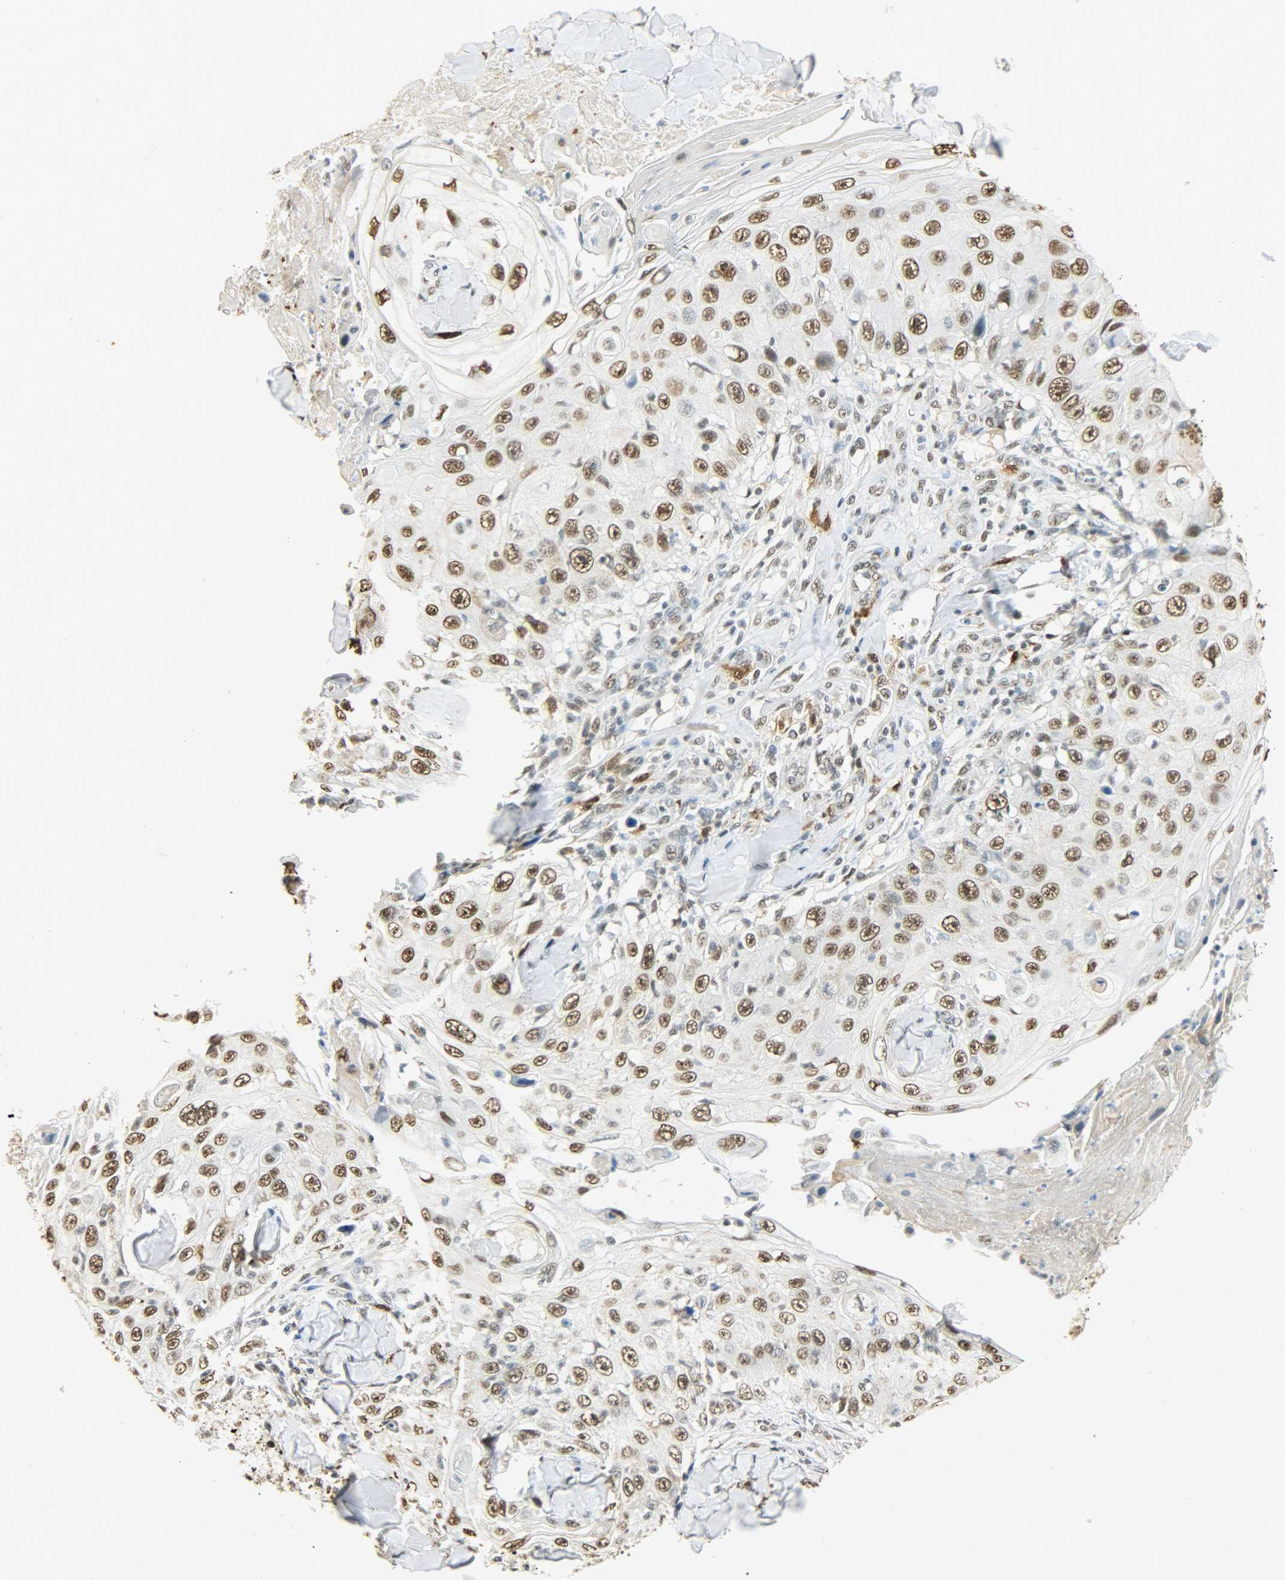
{"staining": {"intensity": "moderate", "quantity": ">75%", "location": "nuclear"}, "tissue": "skin cancer", "cell_type": "Tumor cells", "image_type": "cancer", "snomed": [{"axis": "morphology", "description": "Squamous cell carcinoma, NOS"}, {"axis": "topography", "description": "Skin"}], "caption": "Human skin squamous cell carcinoma stained for a protein (brown) shows moderate nuclear positive expression in approximately >75% of tumor cells.", "gene": "NGFR", "patient": {"sex": "male", "age": 86}}